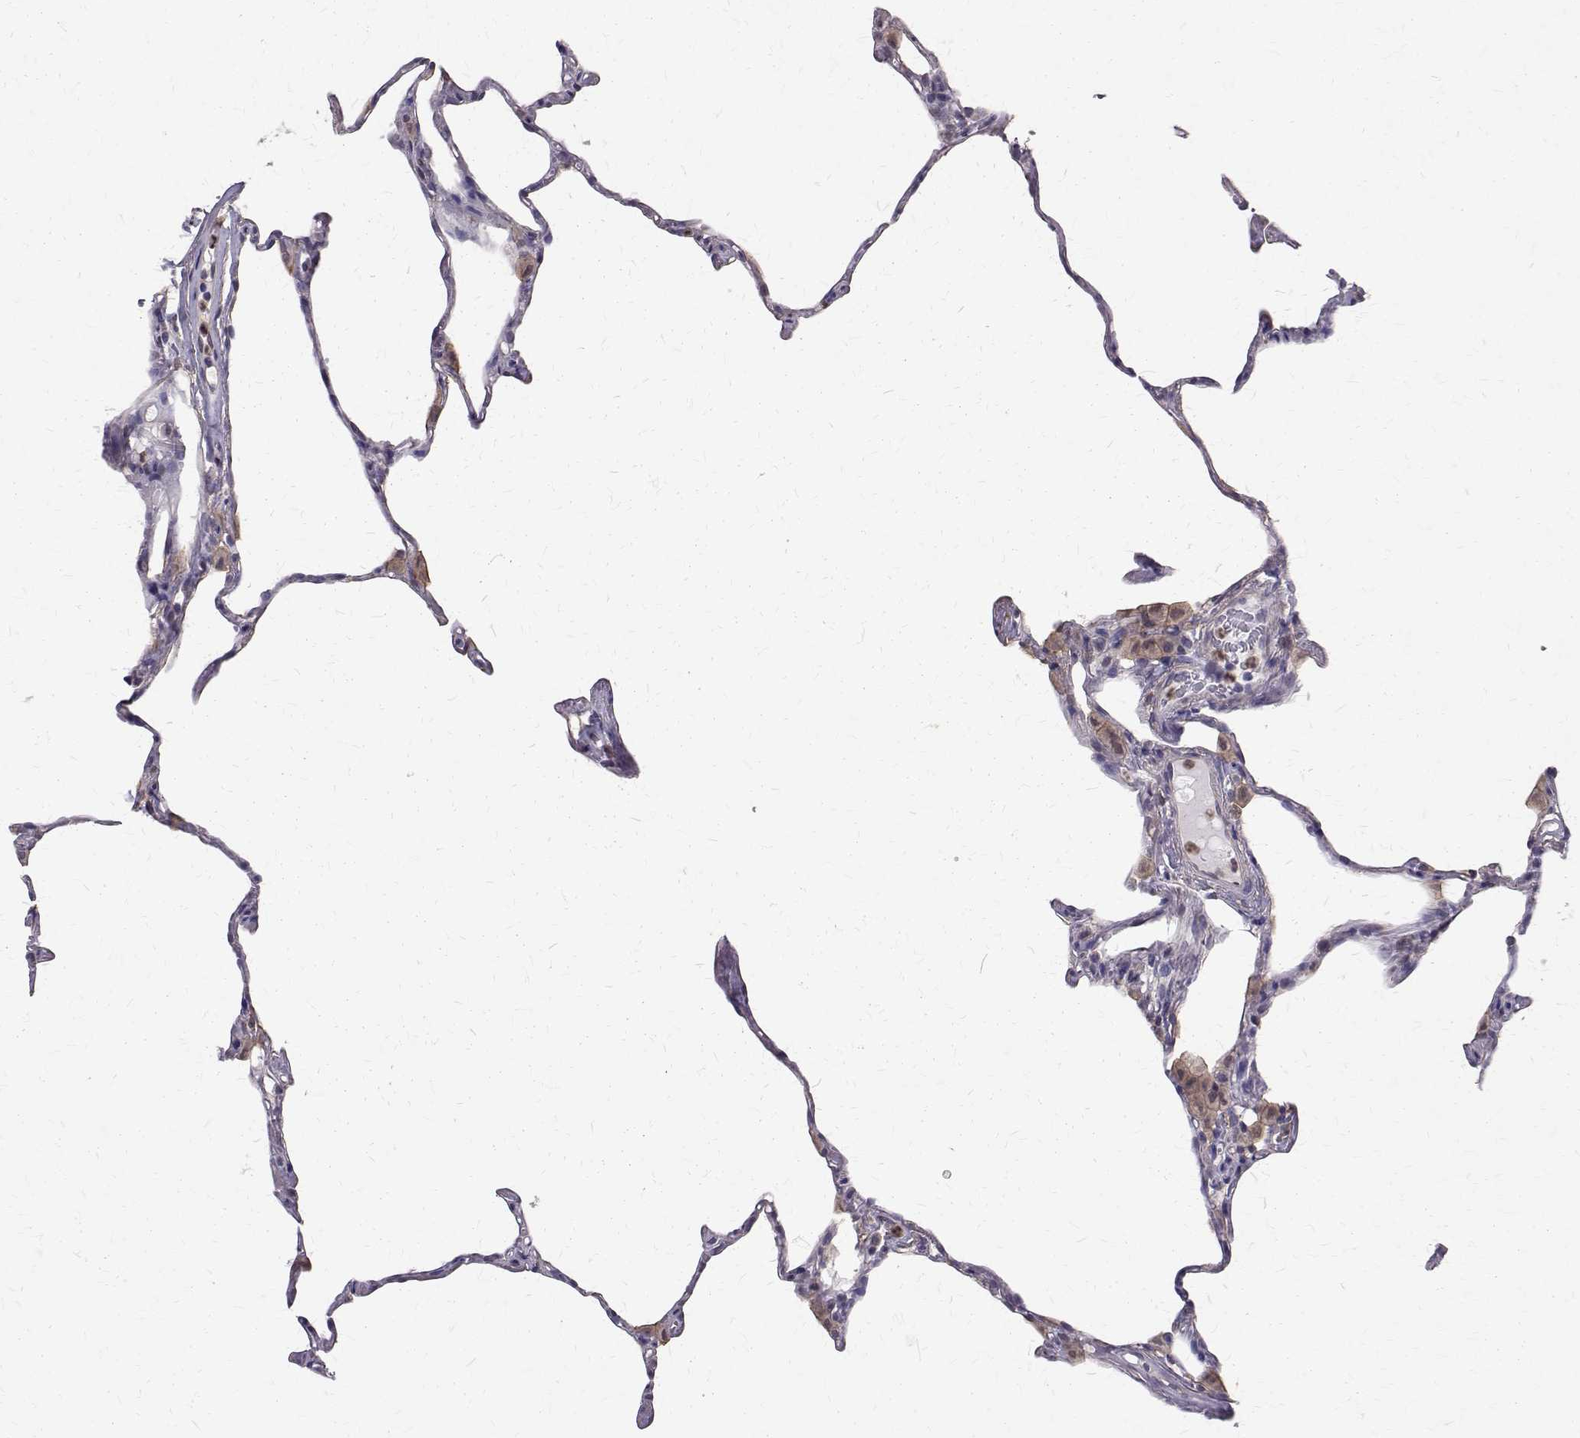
{"staining": {"intensity": "negative", "quantity": "none", "location": "none"}, "tissue": "lung", "cell_type": "Alveolar cells", "image_type": "normal", "snomed": [{"axis": "morphology", "description": "Normal tissue, NOS"}, {"axis": "topography", "description": "Lung"}], "caption": "Immunohistochemical staining of normal lung exhibits no significant staining in alveolar cells.", "gene": "CCDC89", "patient": {"sex": "male", "age": 65}}